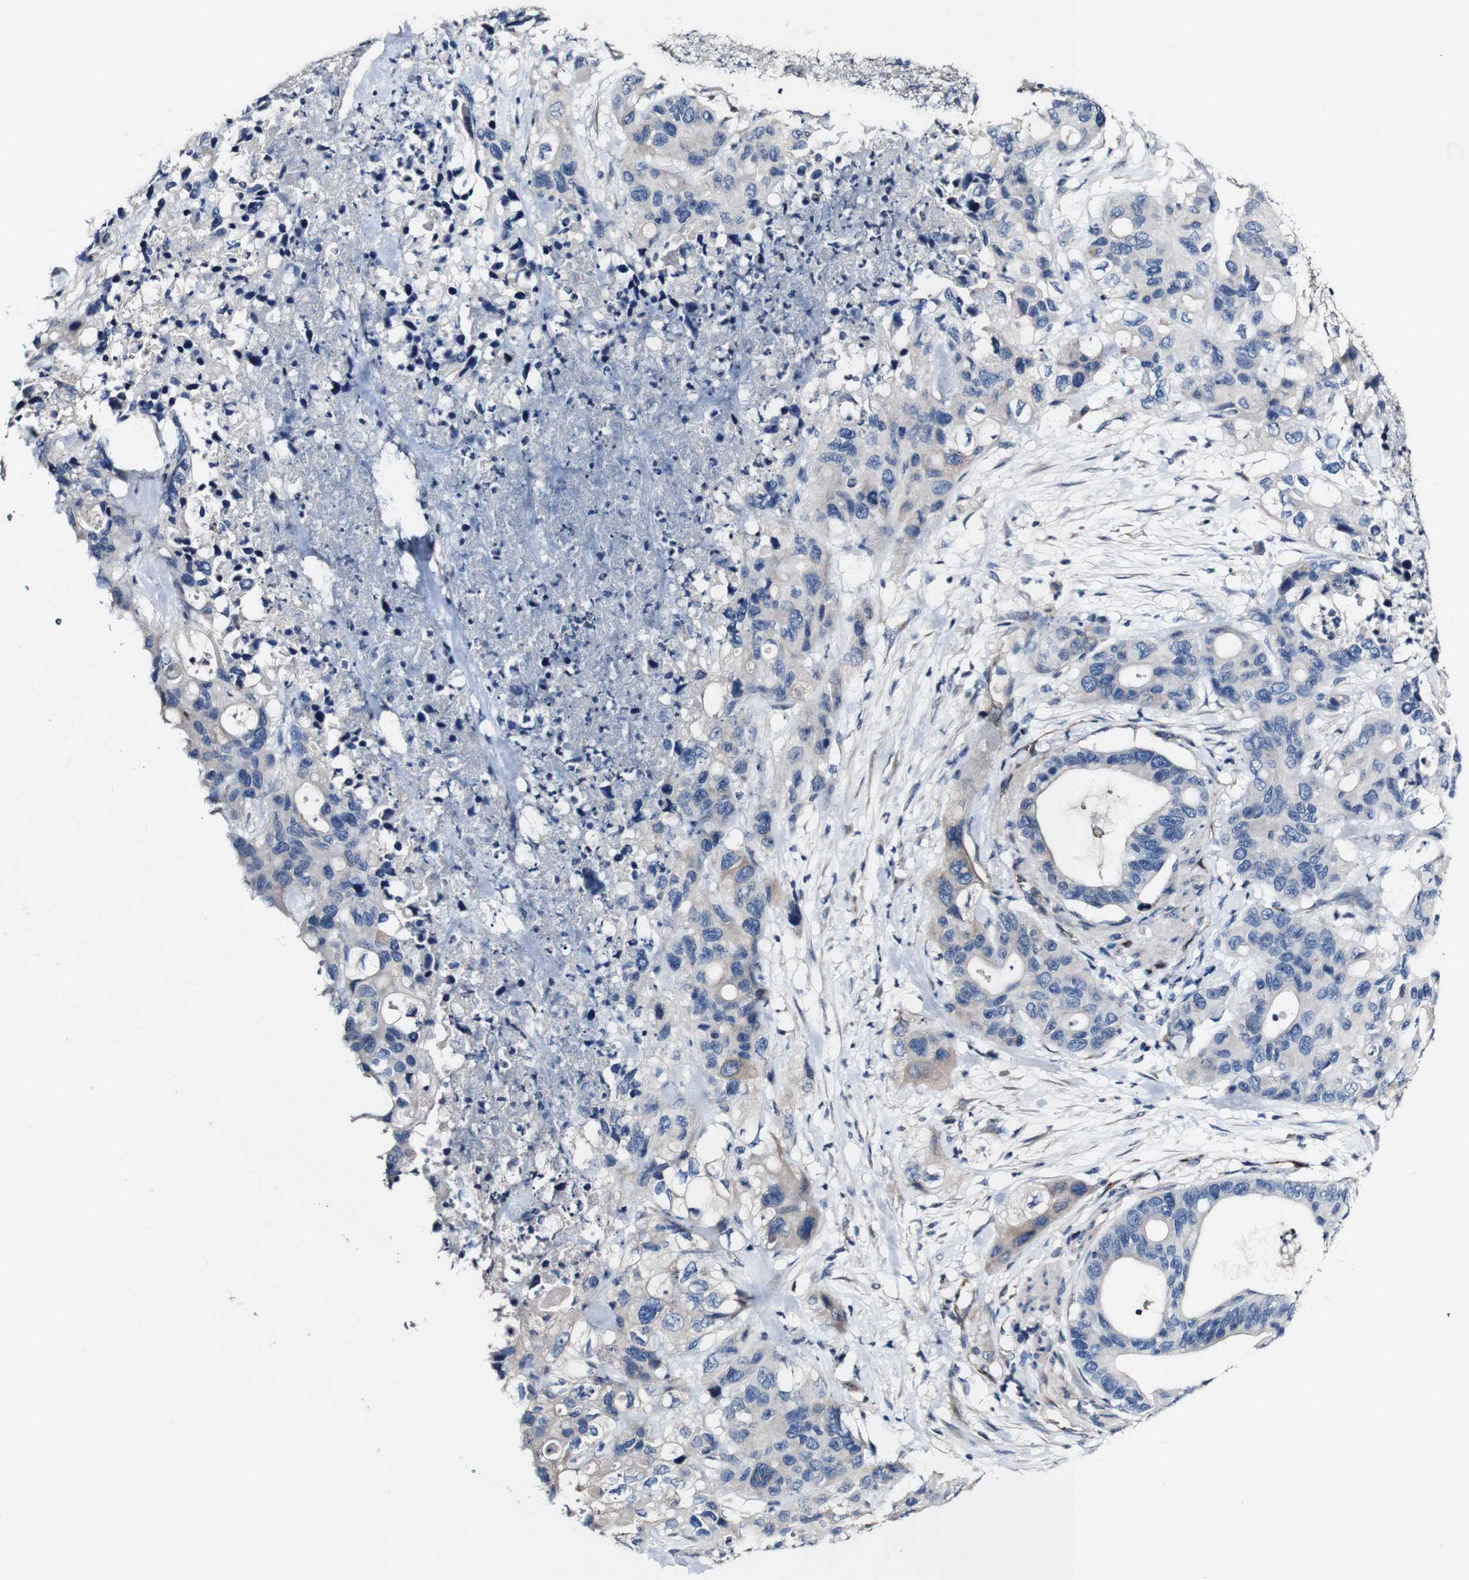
{"staining": {"intensity": "weak", "quantity": "<25%", "location": "cytoplasmic/membranous"}, "tissue": "pancreatic cancer", "cell_type": "Tumor cells", "image_type": "cancer", "snomed": [{"axis": "morphology", "description": "Adenocarcinoma, NOS"}, {"axis": "topography", "description": "Pancreas"}], "caption": "There is no significant staining in tumor cells of pancreatic cancer (adenocarcinoma).", "gene": "GRAMD1A", "patient": {"sex": "female", "age": 71}}